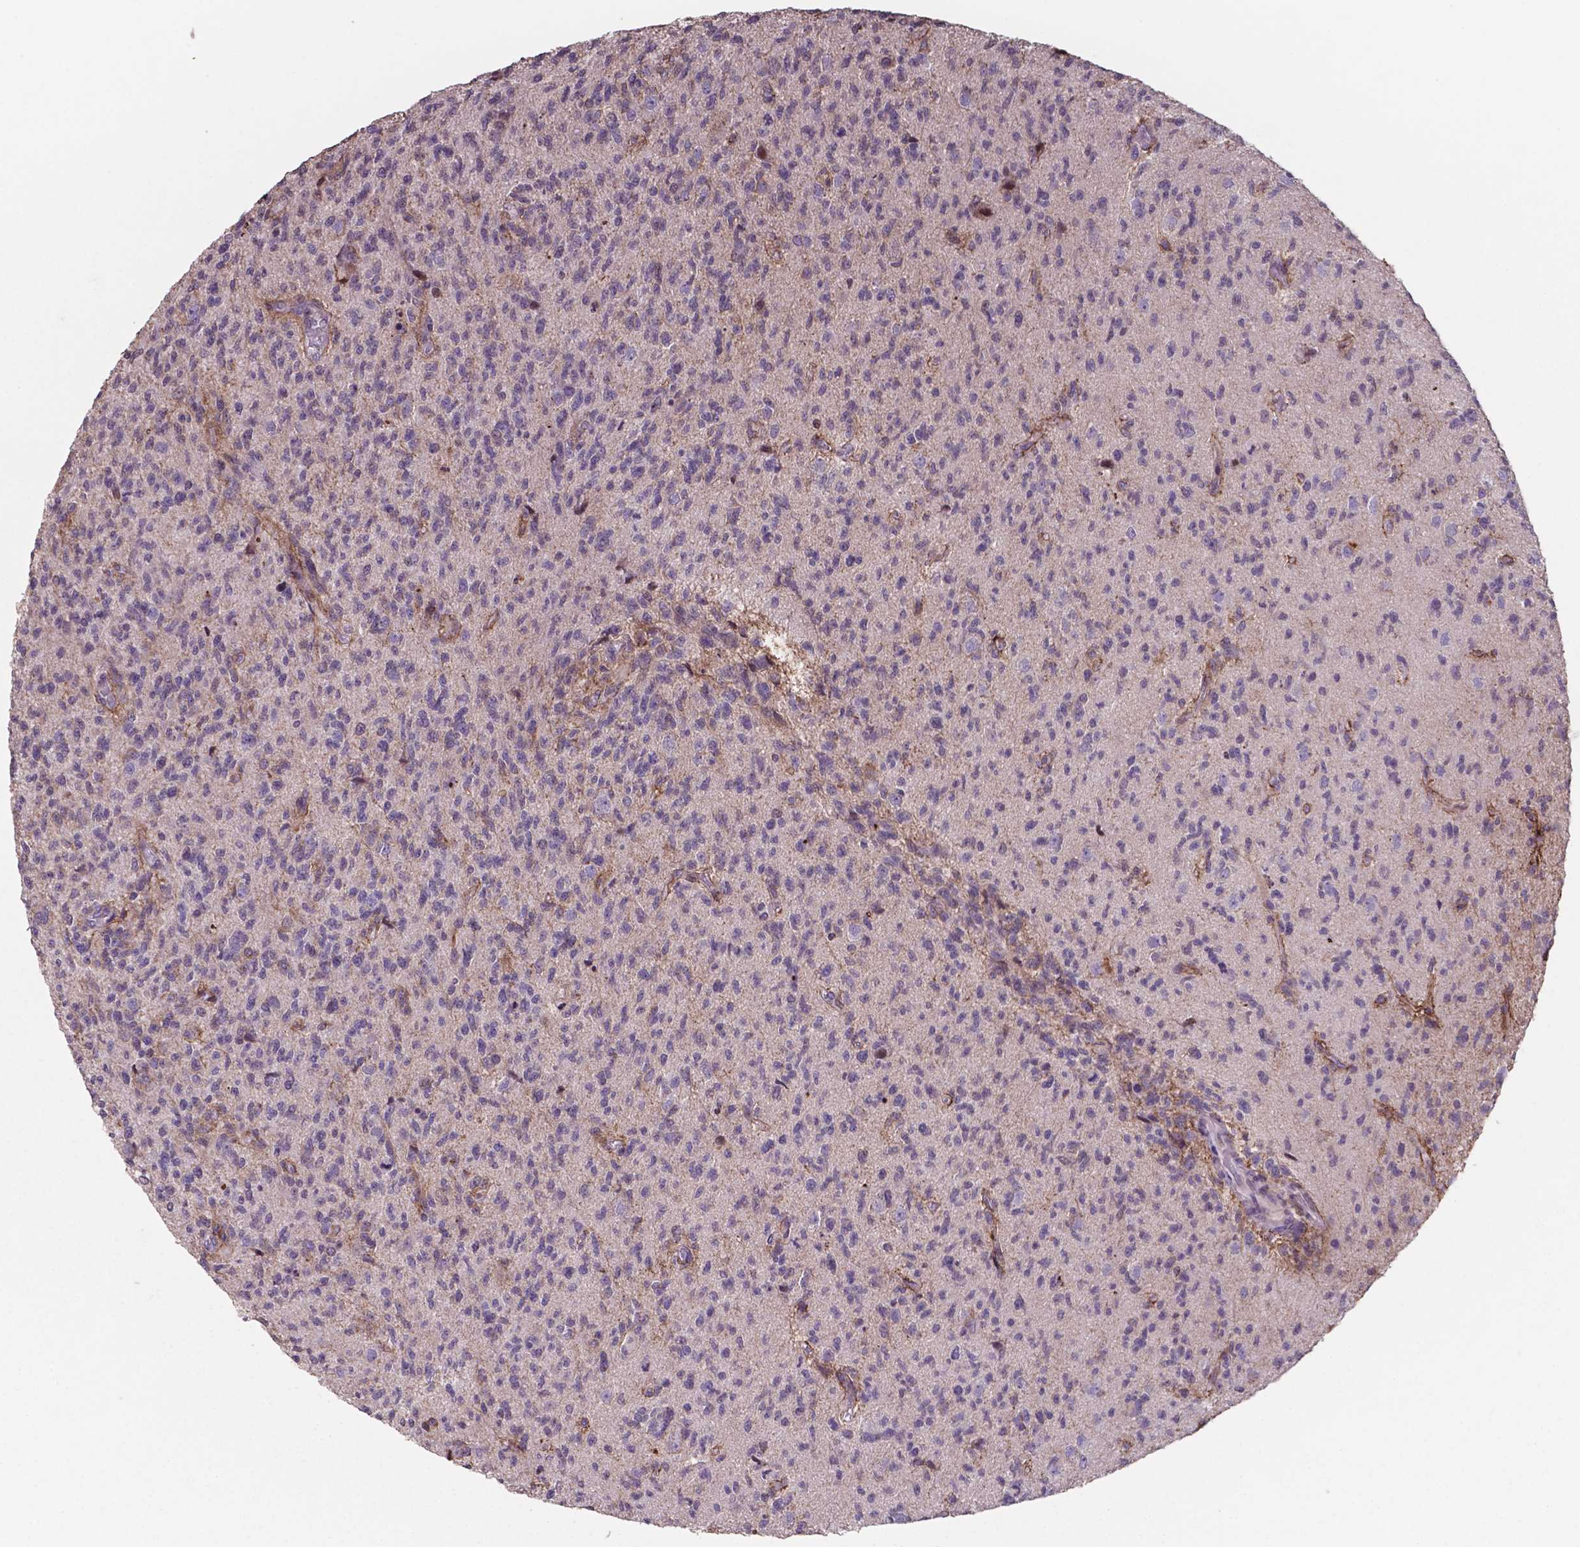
{"staining": {"intensity": "negative", "quantity": "none", "location": "none"}, "tissue": "glioma", "cell_type": "Tumor cells", "image_type": "cancer", "snomed": [{"axis": "morphology", "description": "Glioma, malignant, High grade"}, {"axis": "topography", "description": "Brain"}], "caption": "This is an immunohistochemistry (IHC) photomicrograph of human malignant glioma (high-grade). There is no positivity in tumor cells.", "gene": "MLC1", "patient": {"sex": "male", "age": 56}}